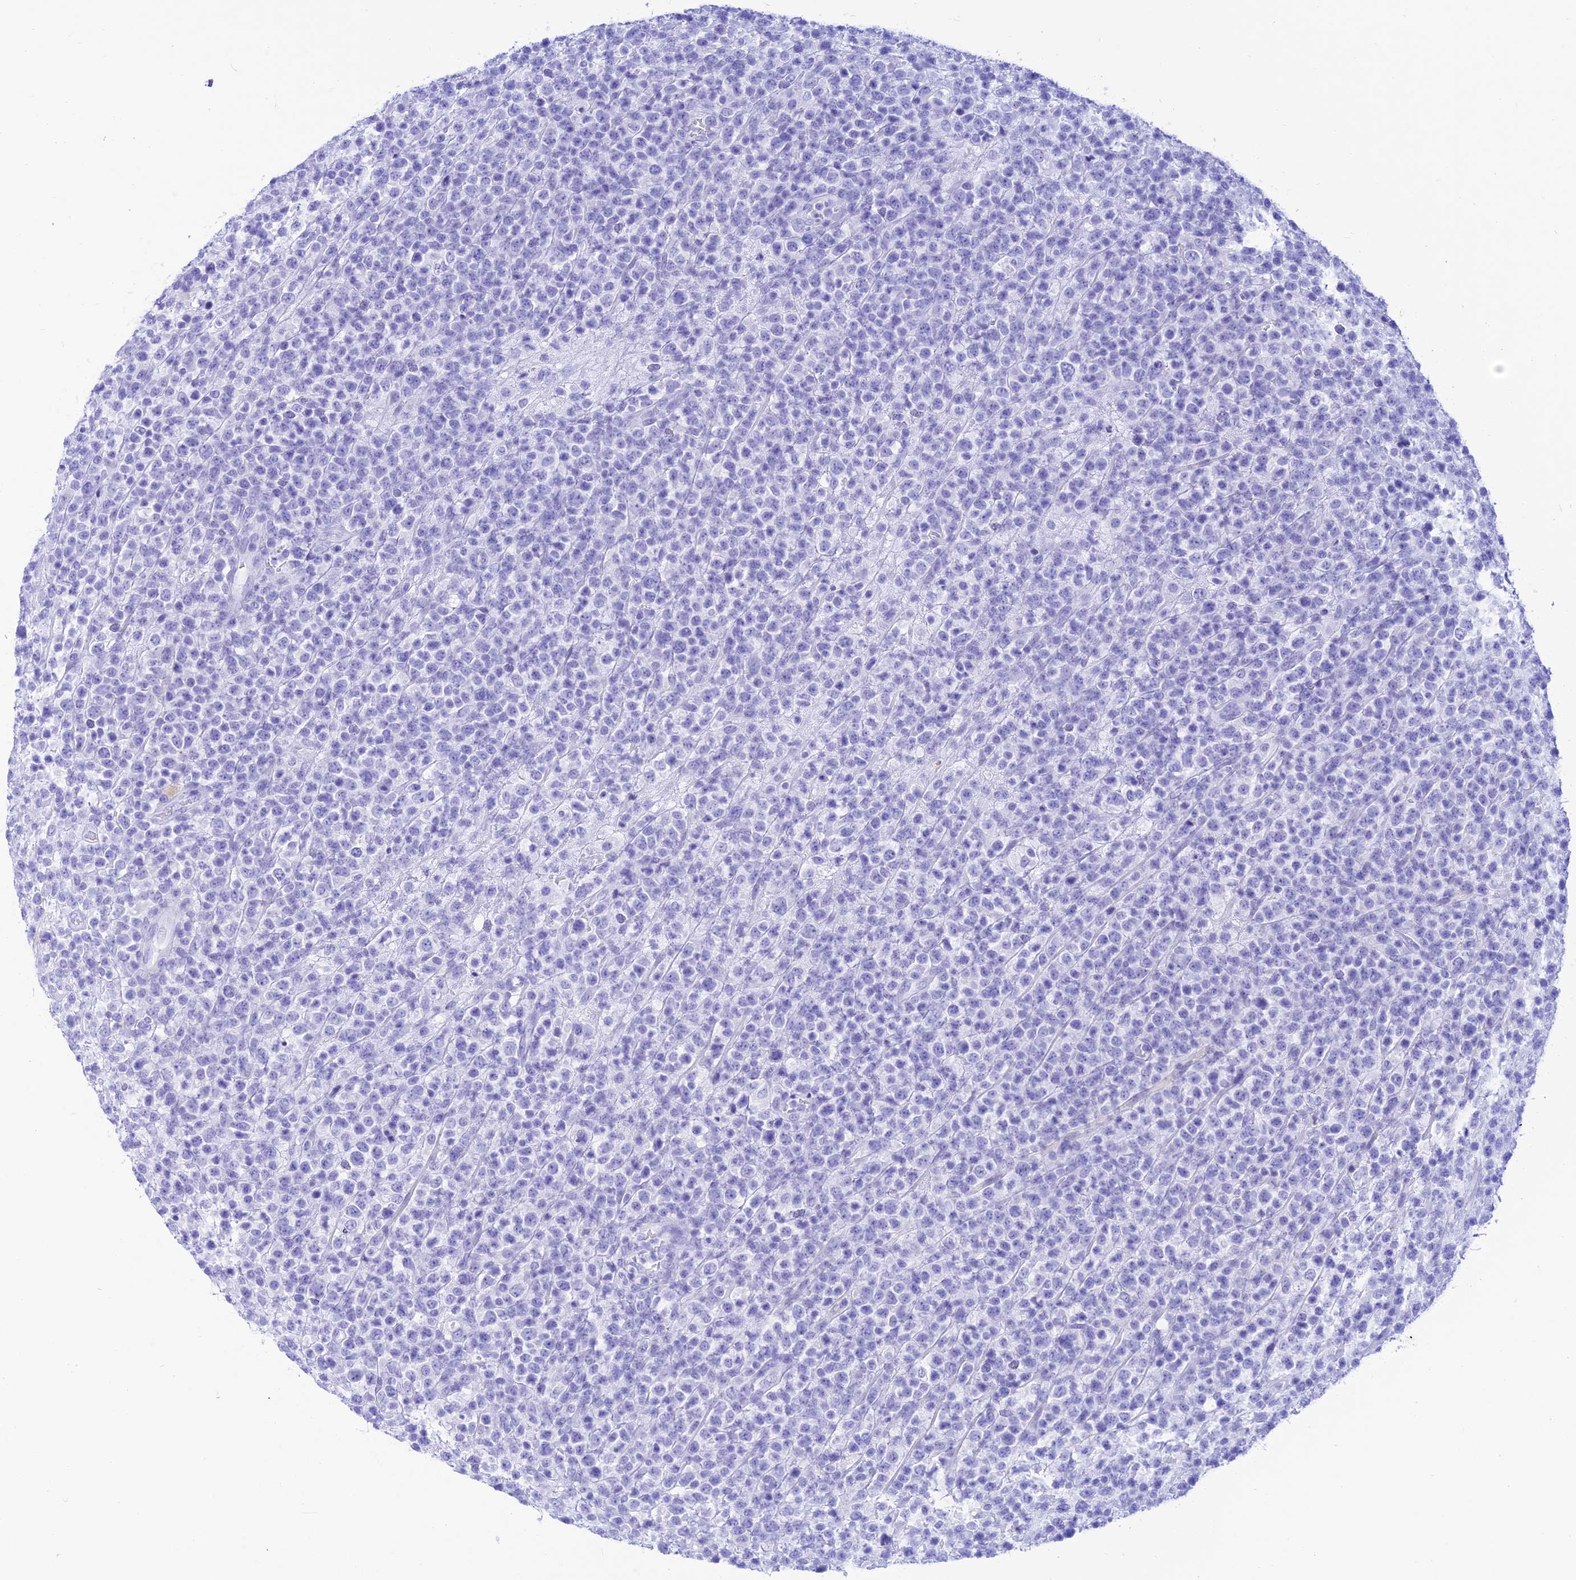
{"staining": {"intensity": "negative", "quantity": "none", "location": "none"}, "tissue": "lymphoma", "cell_type": "Tumor cells", "image_type": "cancer", "snomed": [{"axis": "morphology", "description": "Malignant lymphoma, non-Hodgkin's type, High grade"}, {"axis": "topography", "description": "Colon"}], "caption": "This is a photomicrograph of immunohistochemistry (IHC) staining of lymphoma, which shows no positivity in tumor cells.", "gene": "PRNP", "patient": {"sex": "female", "age": 53}}